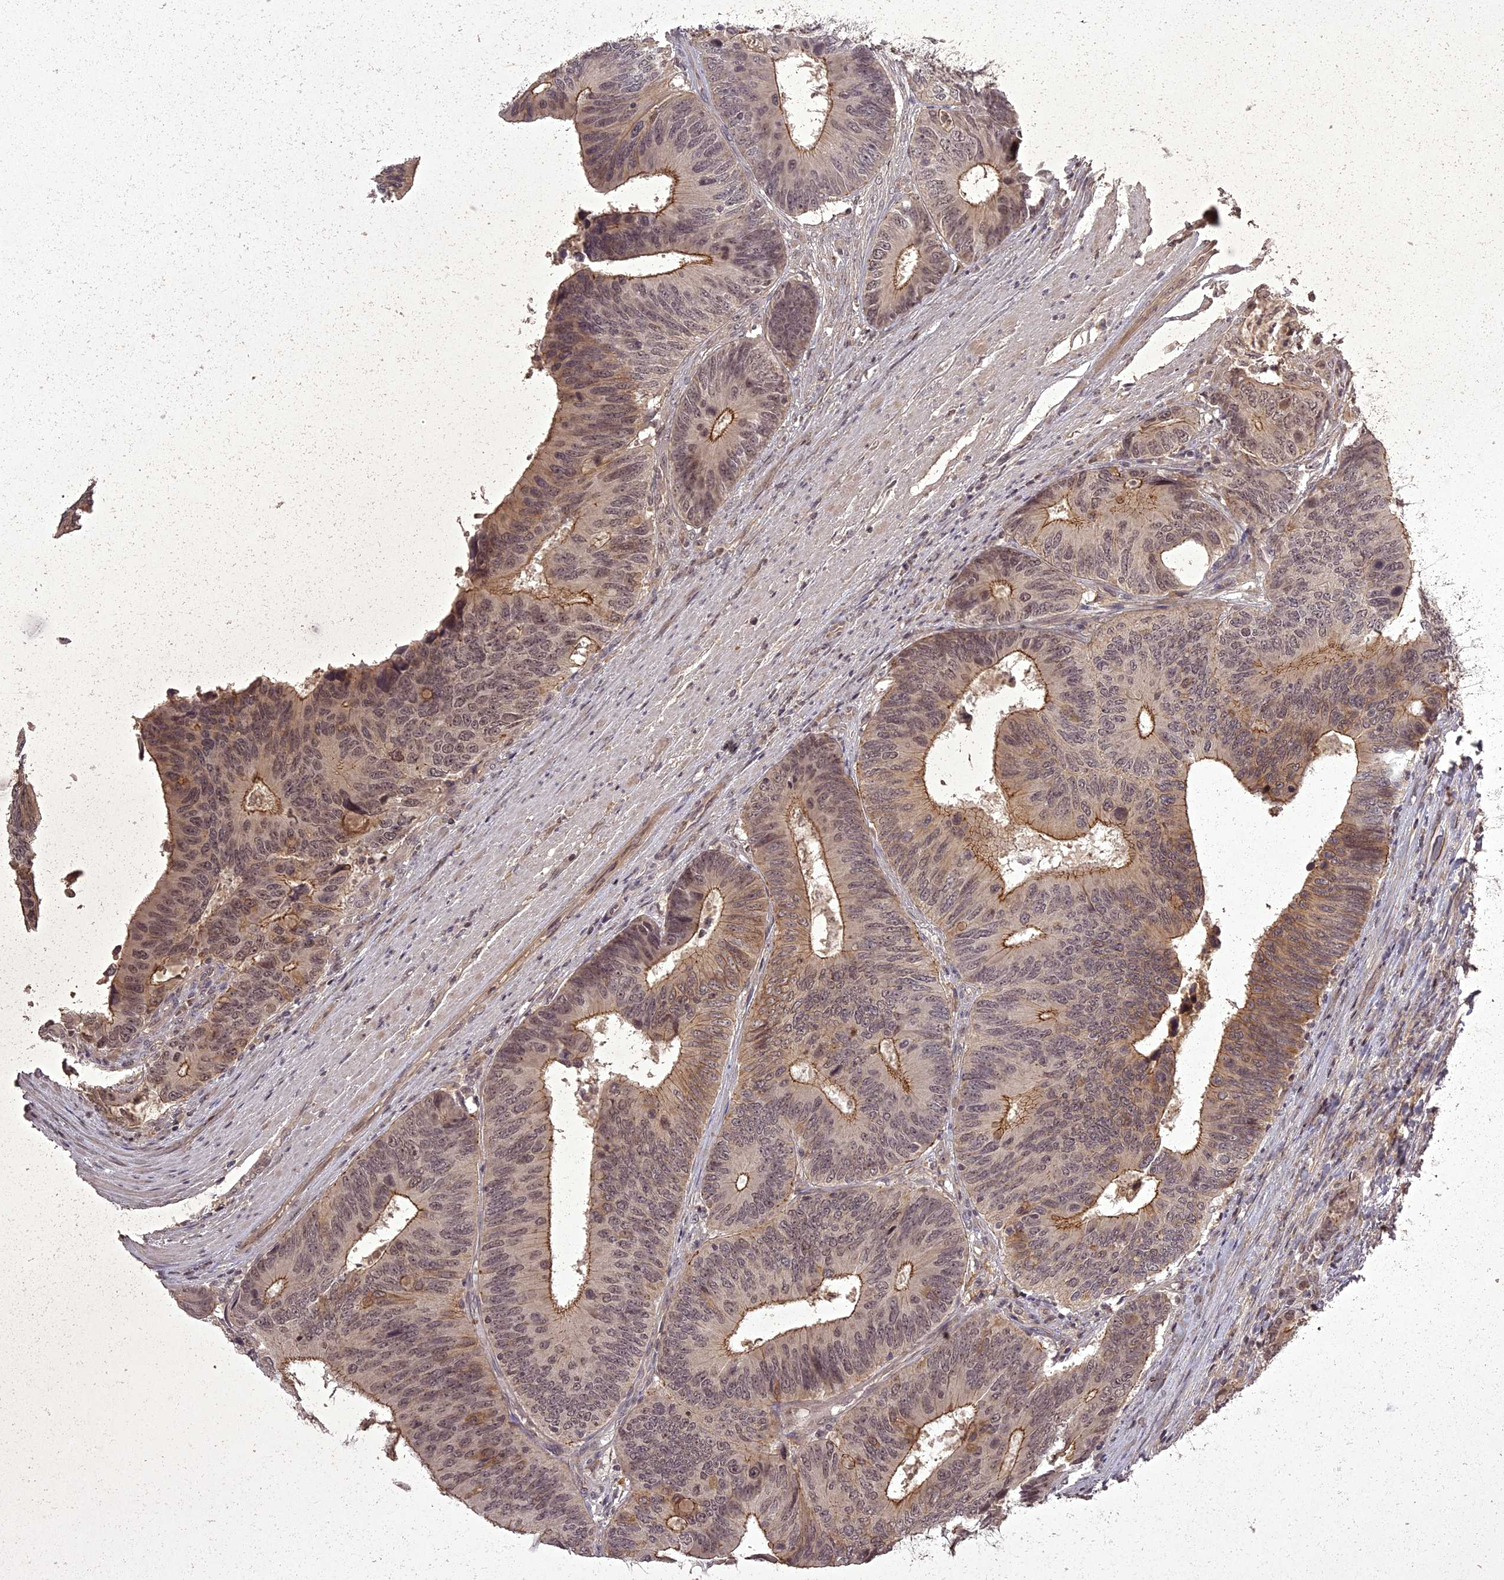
{"staining": {"intensity": "moderate", "quantity": "25%-75%", "location": "cytoplasmic/membranous"}, "tissue": "colorectal cancer", "cell_type": "Tumor cells", "image_type": "cancer", "snomed": [{"axis": "morphology", "description": "Adenocarcinoma, NOS"}, {"axis": "topography", "description": "Colon"}], "caption": "Immunohistochemistry (IHC) staining of colorectal cancer (adenocarcinoma), which shows medium levels of moderate cytoplasmic/membranous expression in about 25%-75% of tumor cells indicating moderate cytoplasmic/membranous protein positivity. The staining was performed using DAB (3,3'-diaminobenzidine) (brown) for protein detection and nuclei were counterstained in hematoxylin (blue).", "gene": "ING5", "patient": {"sex": "male", "age": 87}}